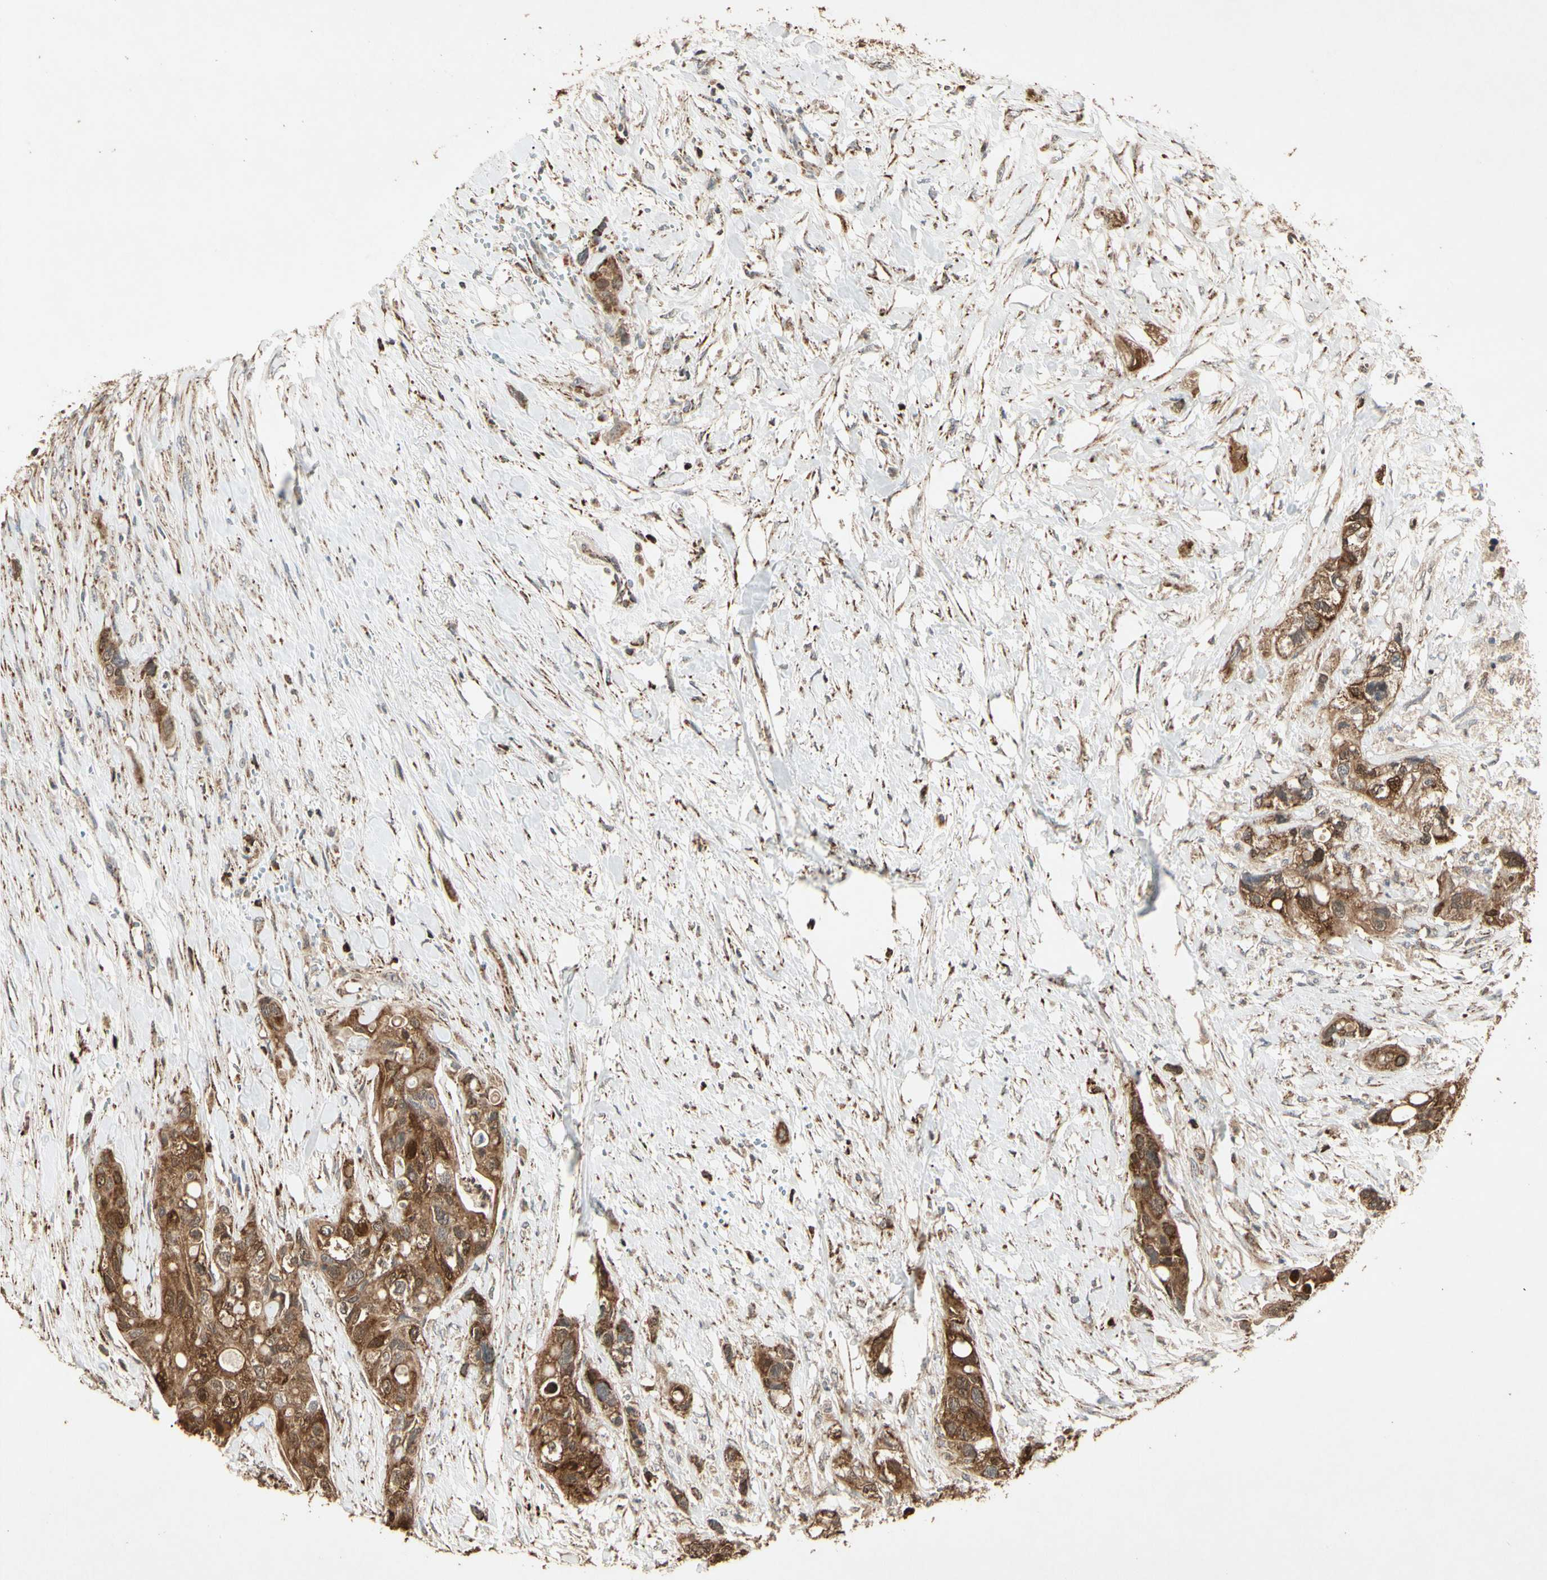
{"staining": {"intensity": "moderate", "quantity": ">75%", "location": "cytoplasmic/membranous"}, "tissue": "colorectal cancer", "cell_type": "Tumor cells", "image_type": "cancer", "snomed": [{"axis": "morphology", "description": "Adenocarcinoma, NOS"}, {"axis": "topography", "description": "Colon"}], "caption": "Moderate cytoplasmic/membranous expression for a protein is appreciated in about >75% of tumor cells of colorectal adenocarcinoma using IHC.", "gene": "PRDX5", "patient": {"sex": "female", "age": 57}}